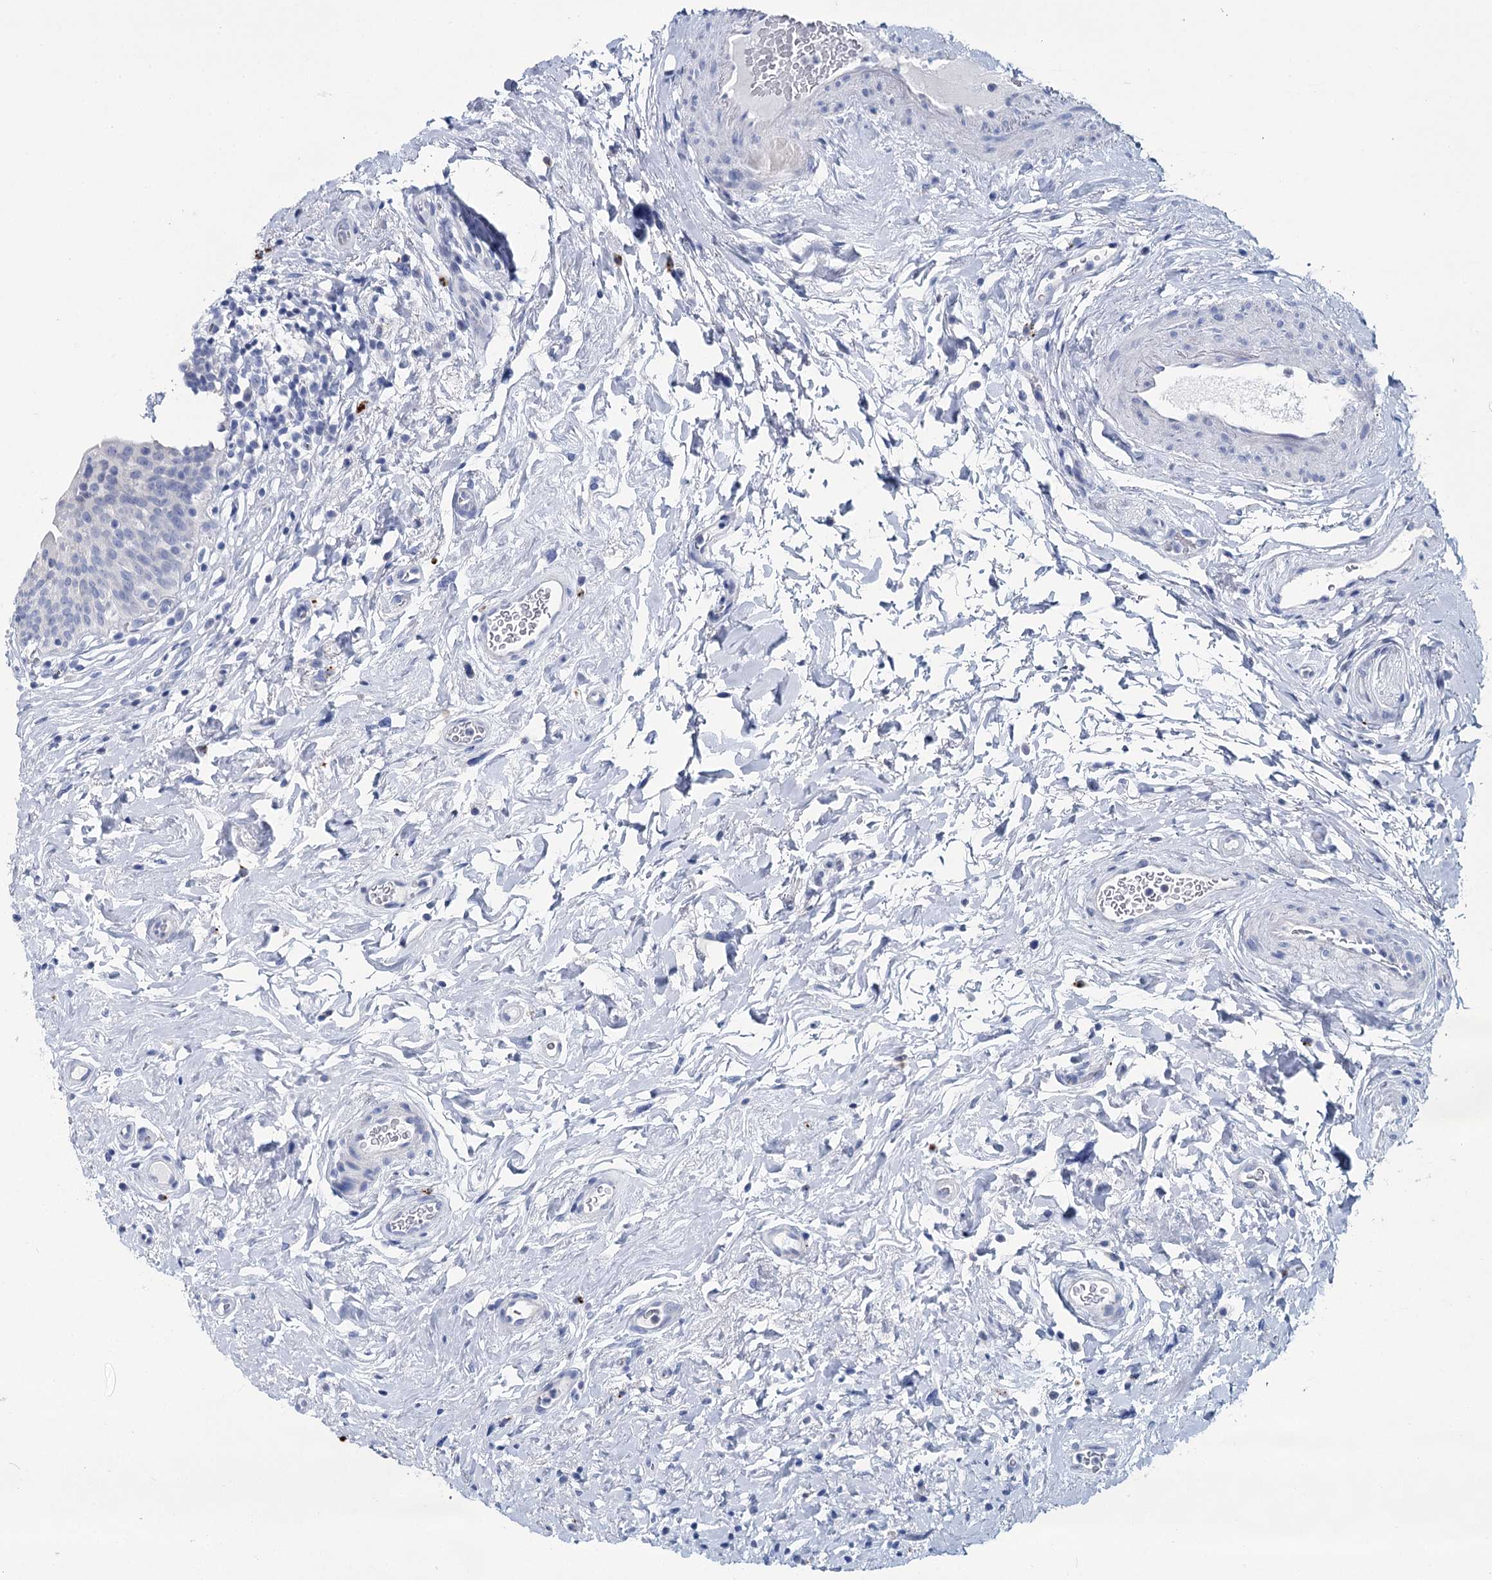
{"staining": {"intensity": "negative", "quantity": "none", "location": "none"}, "tissue": "urinary bladder", "cell_type": "Urothelial cells", "image_type": "normal", "snomed": [{"axis": "morphology", "description": "Normal tissue, NOS"}, {"axis": "topography", "description": "Urinary bladder"}], "caption": "Micrograph shows no protein staining in urothelial cells of normal urinary bladder. (Immunohistochemistry, brightfield microscopy, high magnification).", "gene": "METTL7B", "patient": {"sex": "male", "age": 83}}